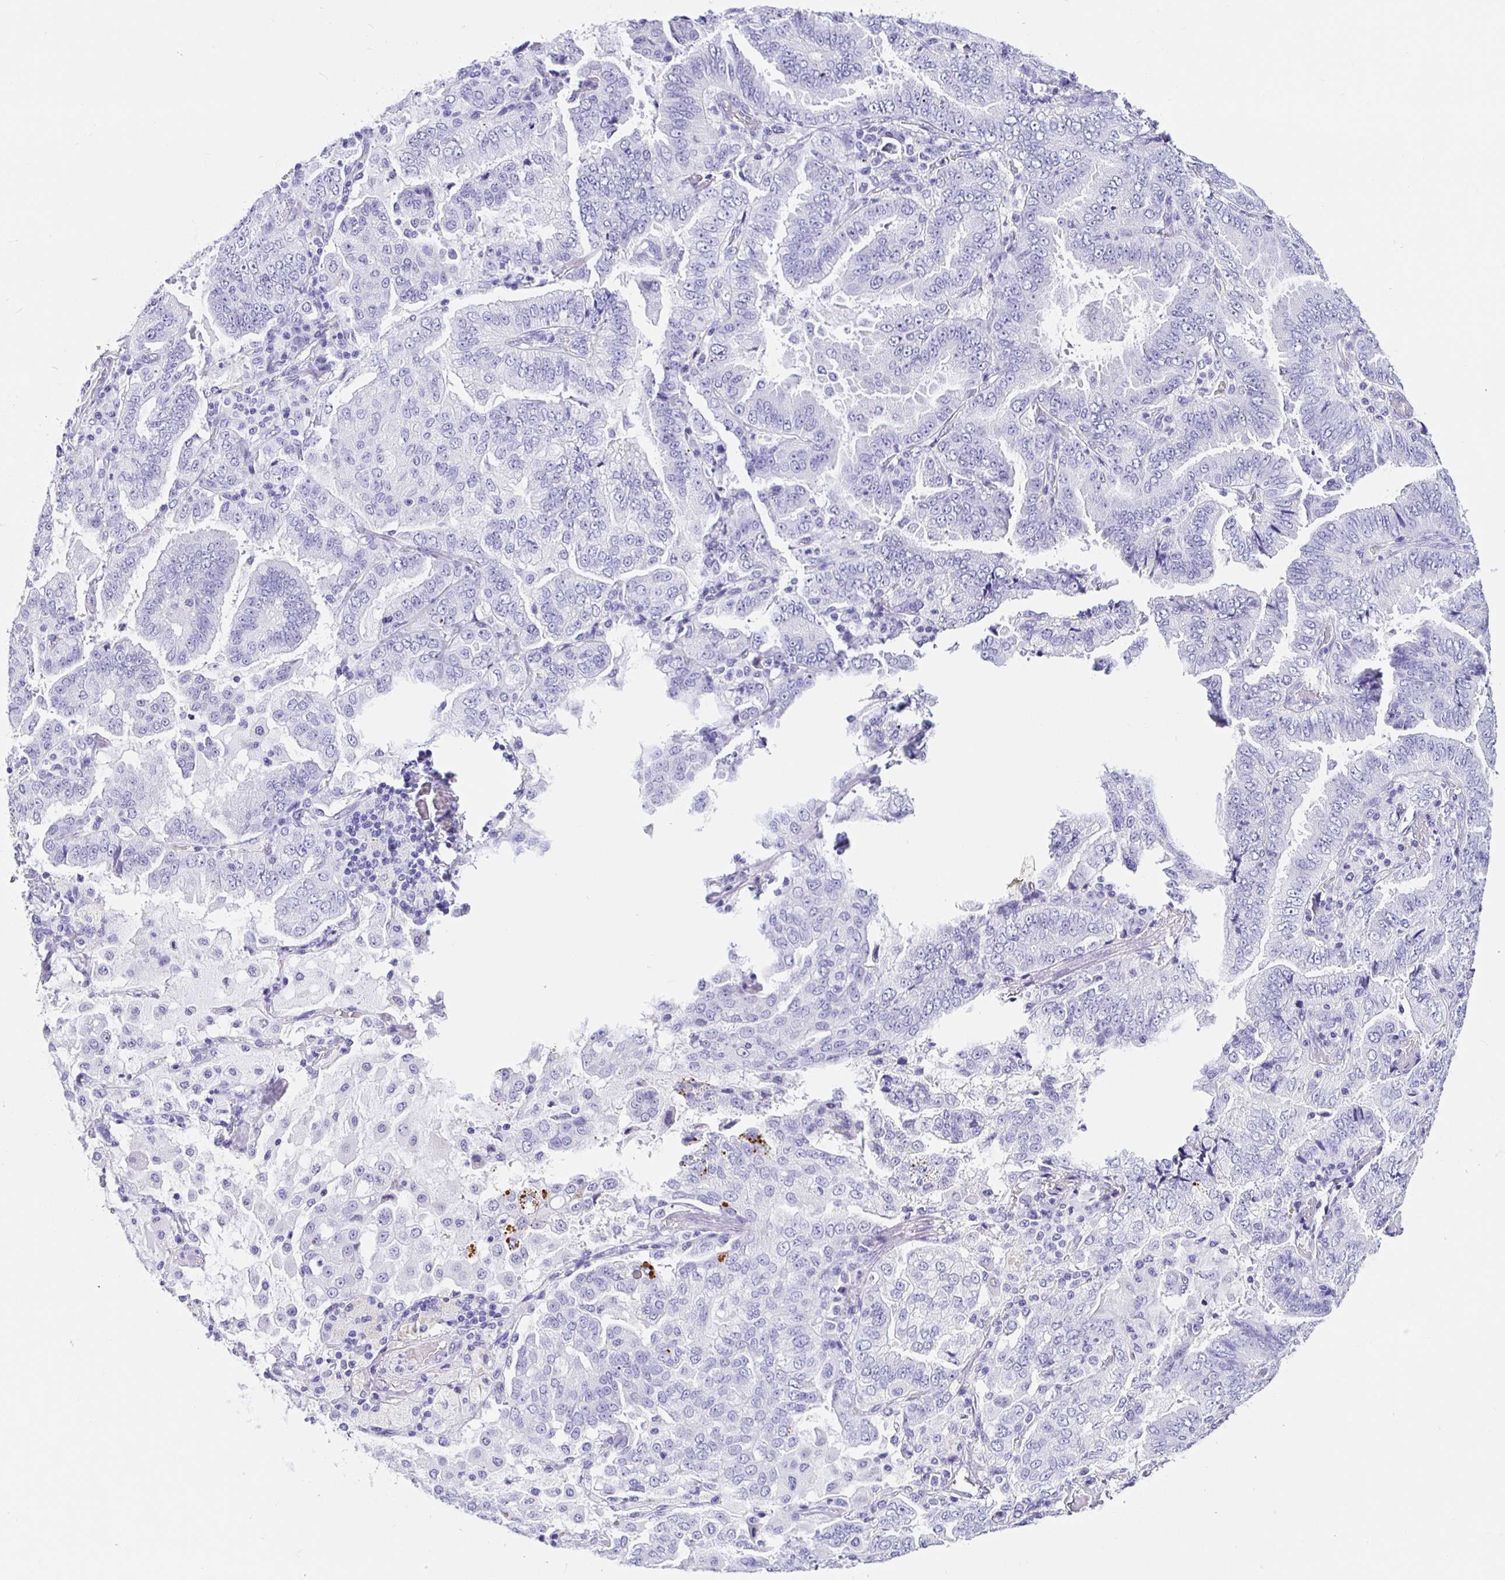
{"staining": {"intensity": "negative", "quantity": "none", "location": "none"}, "tissue": "lung cancer", "cell_type": "Tumor cells", "image_type": "cancer", "snomed": [{"axis": "morphology", "description": "Aneuploidy"}, {"axis": "morphology", "description": "Adenocarcinoma, NOS"}, {"axis": "morphology", "description": "Adenocarcinoma, metastatic, NOS"}, {"axis": "topography", "description": "Lymph node"}, {"axis": "topography", "description": "Lung"}], "caption": "This is an immunohistochemistry (IHC) photomicrograph of human lung cancer. There is no staining in tumor cells.", "gene": "PRAMEF19", "patient": {"sex": "female", "age": 48}}